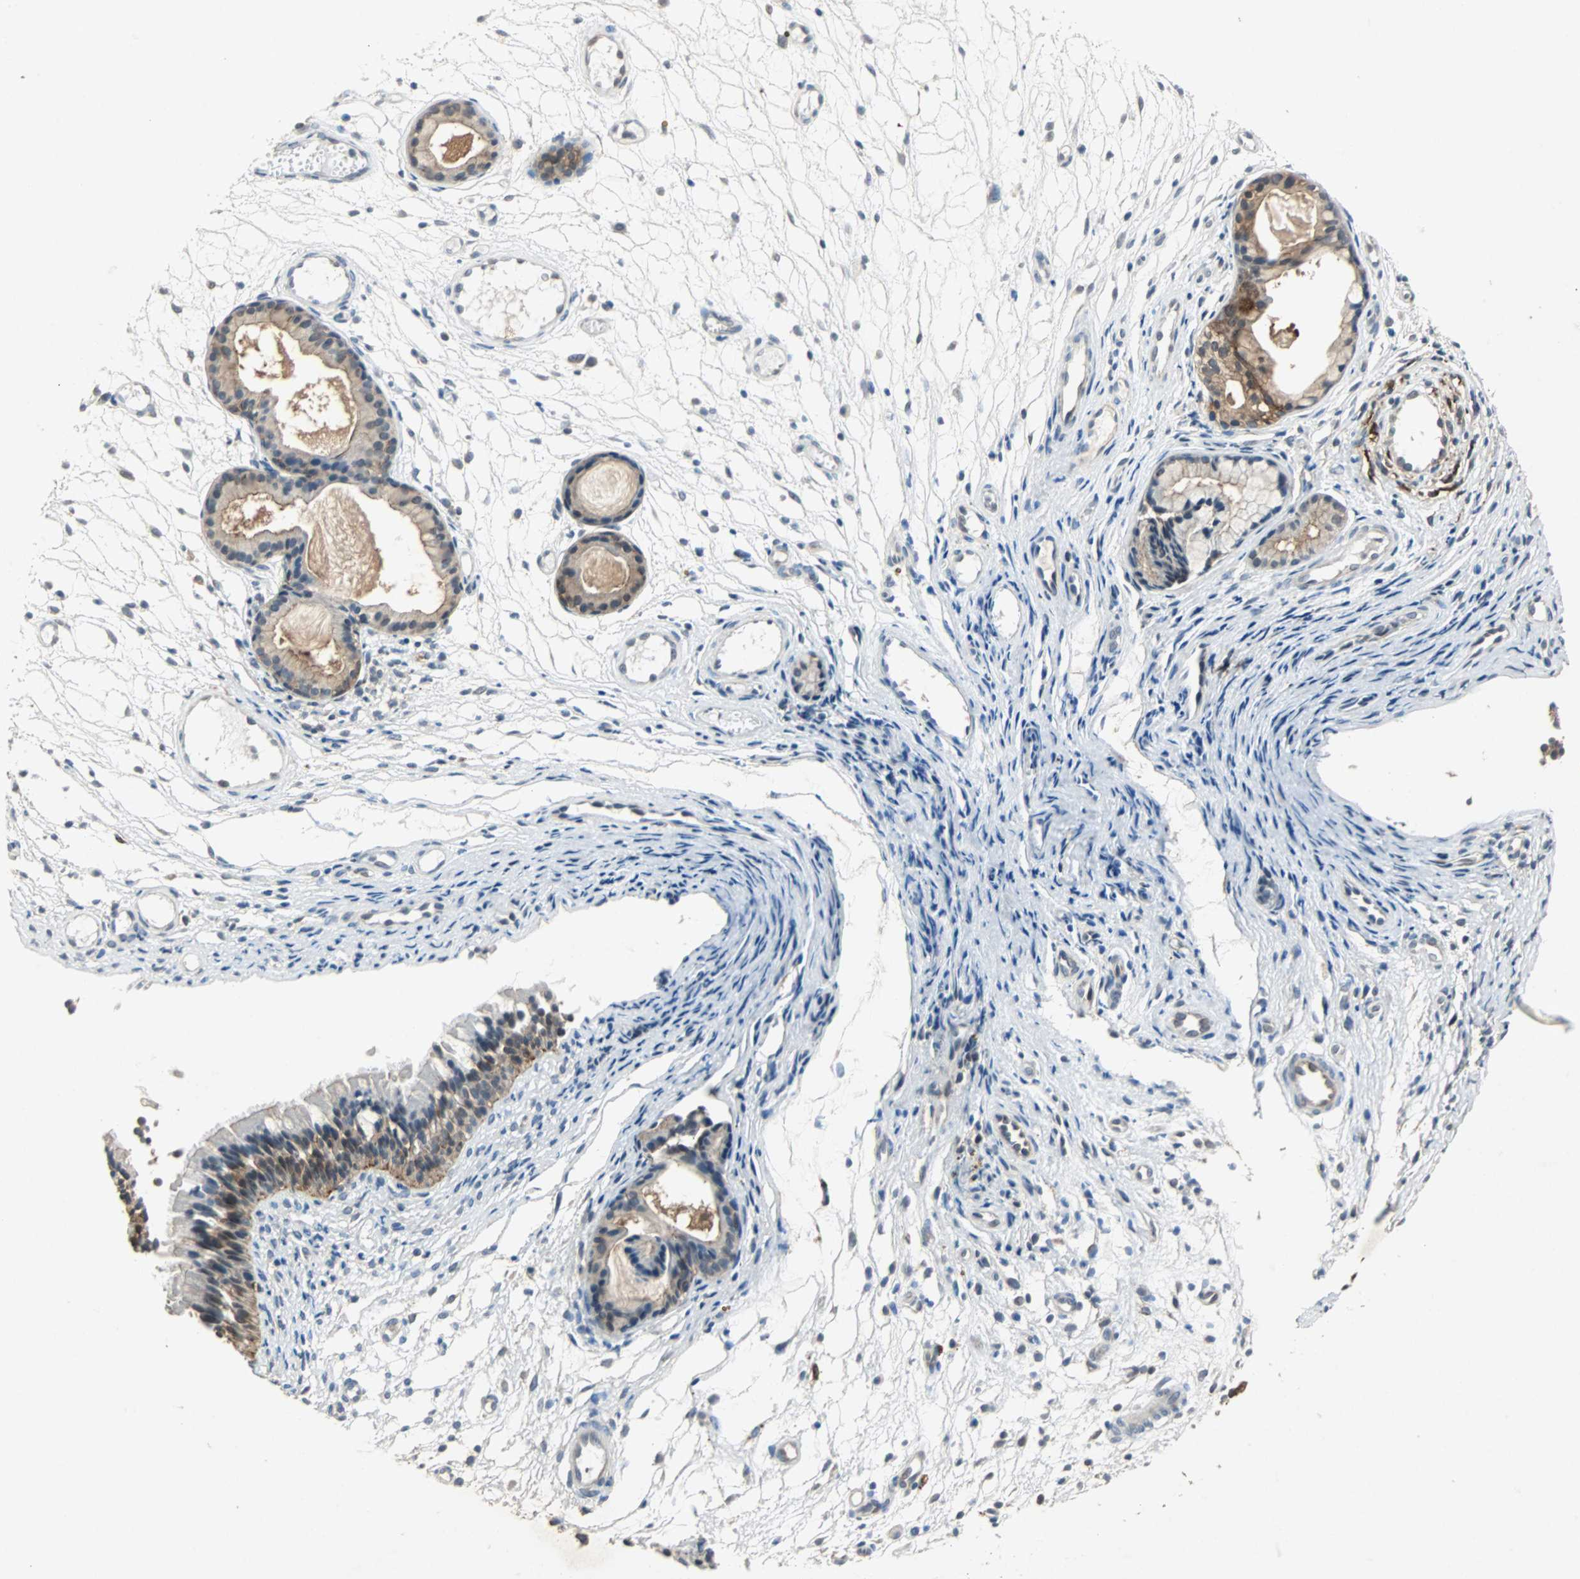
{"staining": {"intensity": "moderate", "quantity": ">75%", "location": "cytoplasmic/membranous"}, "tissue": "nasopharynx", "cell_type": "Respiratory epithelial cells", "image_type": "normal", "snomed": [{"axis": "morphology", "description": "Normal tissue, NOS"}, {"axis": "topography", "description": "Nasopharynx"}], "caption": "This micrograph exhibits immunohistochemistry staining of unremarkable nasopharynx, with medium moderate cytoplasmic/membranous staining in about >75% of respiratory epithelial cells.", "gene": "CMC2", "patient": {"sex": "female", "age": 54}}